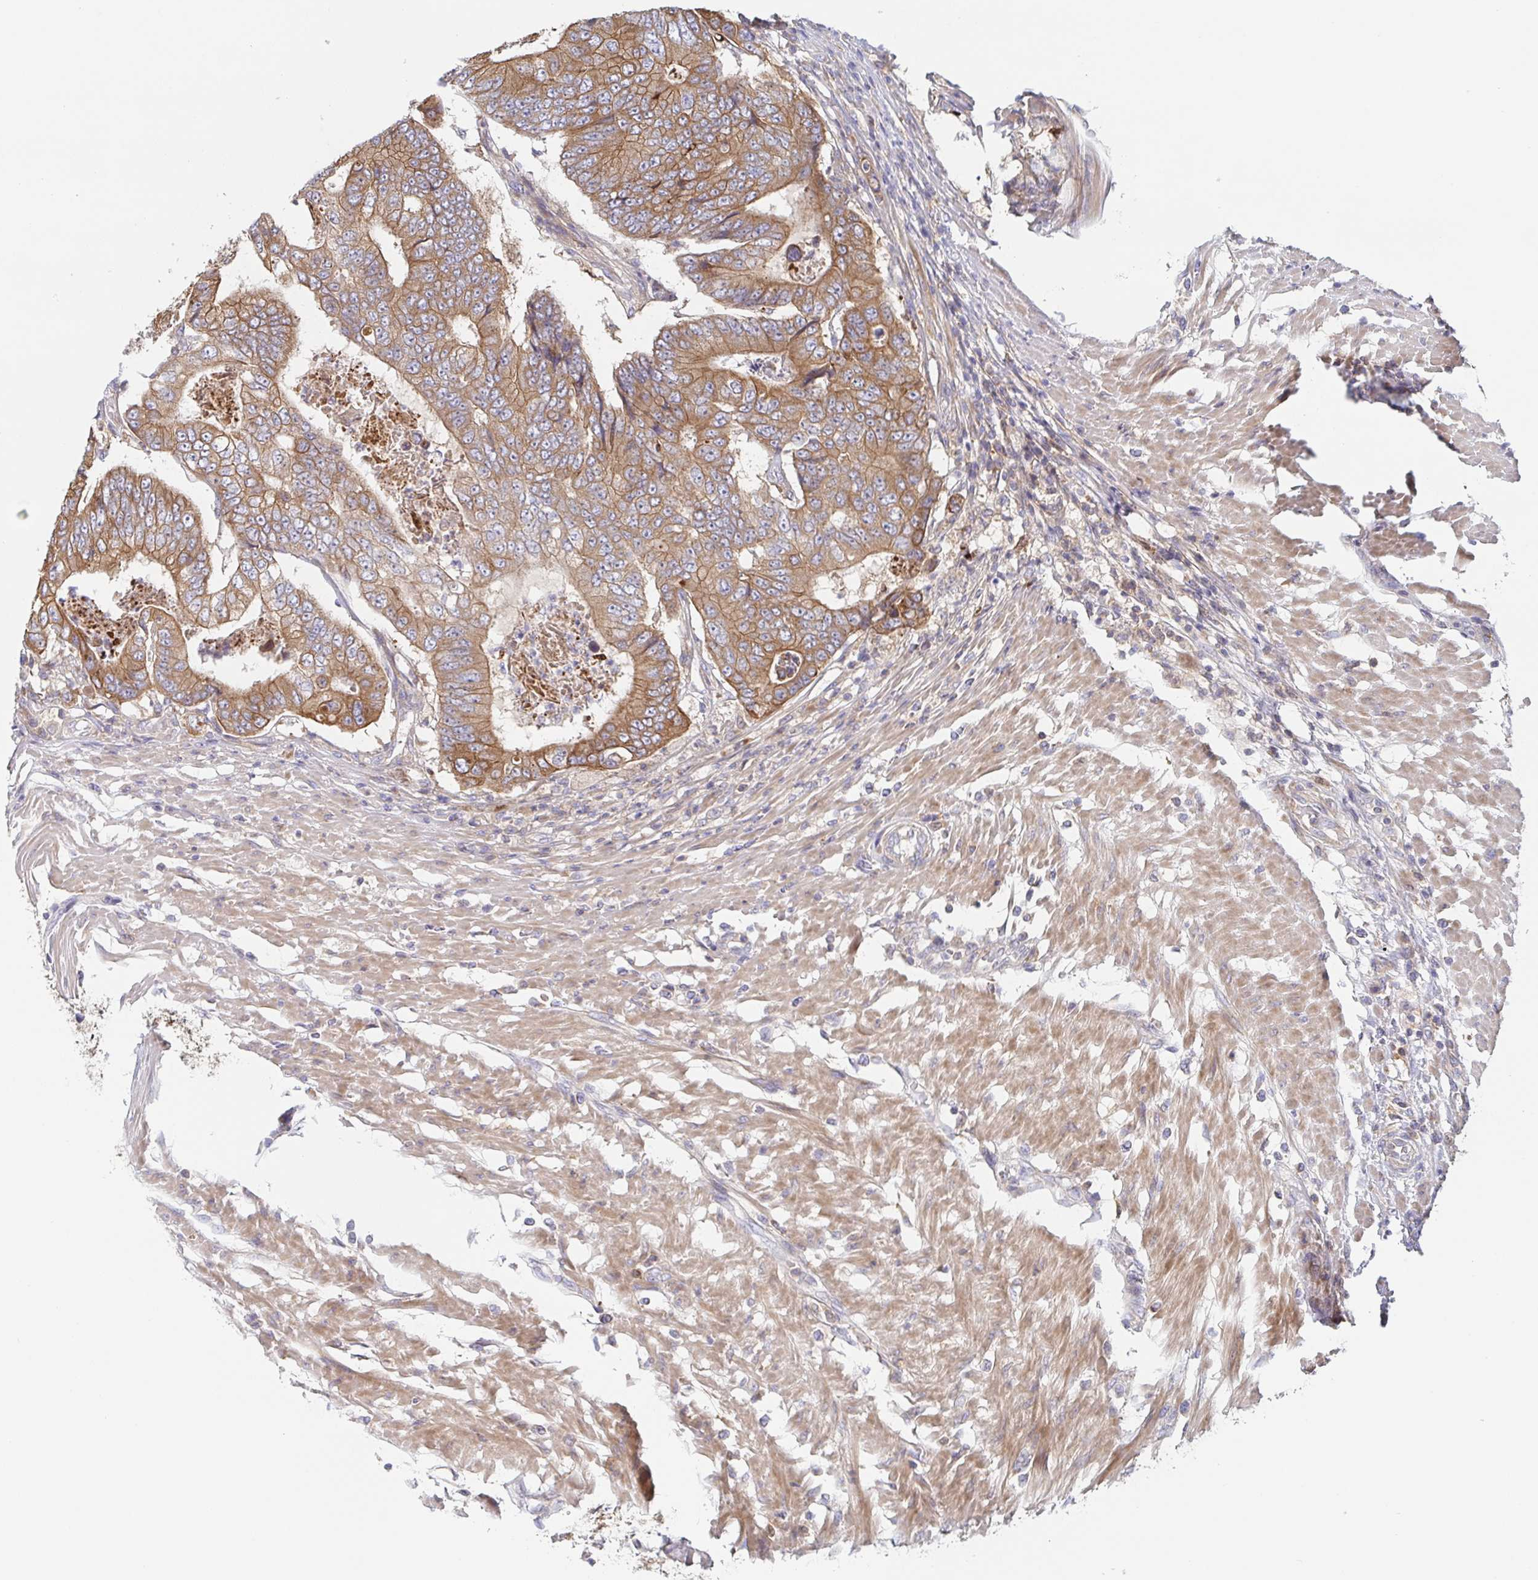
{"staining": {"intensity": "moderate", "quantity": ">75%", "location": "cytoplasmic/membranous"}, "tissue": "colorectal cancer", "cell_type": "Tumor cells", "image_type": "cancer", "snomed": [{"axis": "morphology", "description": "Adenocarcinoma, NOS"}, {"axis": "topography", "description": "Colon"}], "caption": "Colorectal cancer (adenocarcinoma) stained with a protein marker shows moderate staining in tumor cells.", "gene": "TUFT1", "patient": {"sex": "female", "age": 48}}